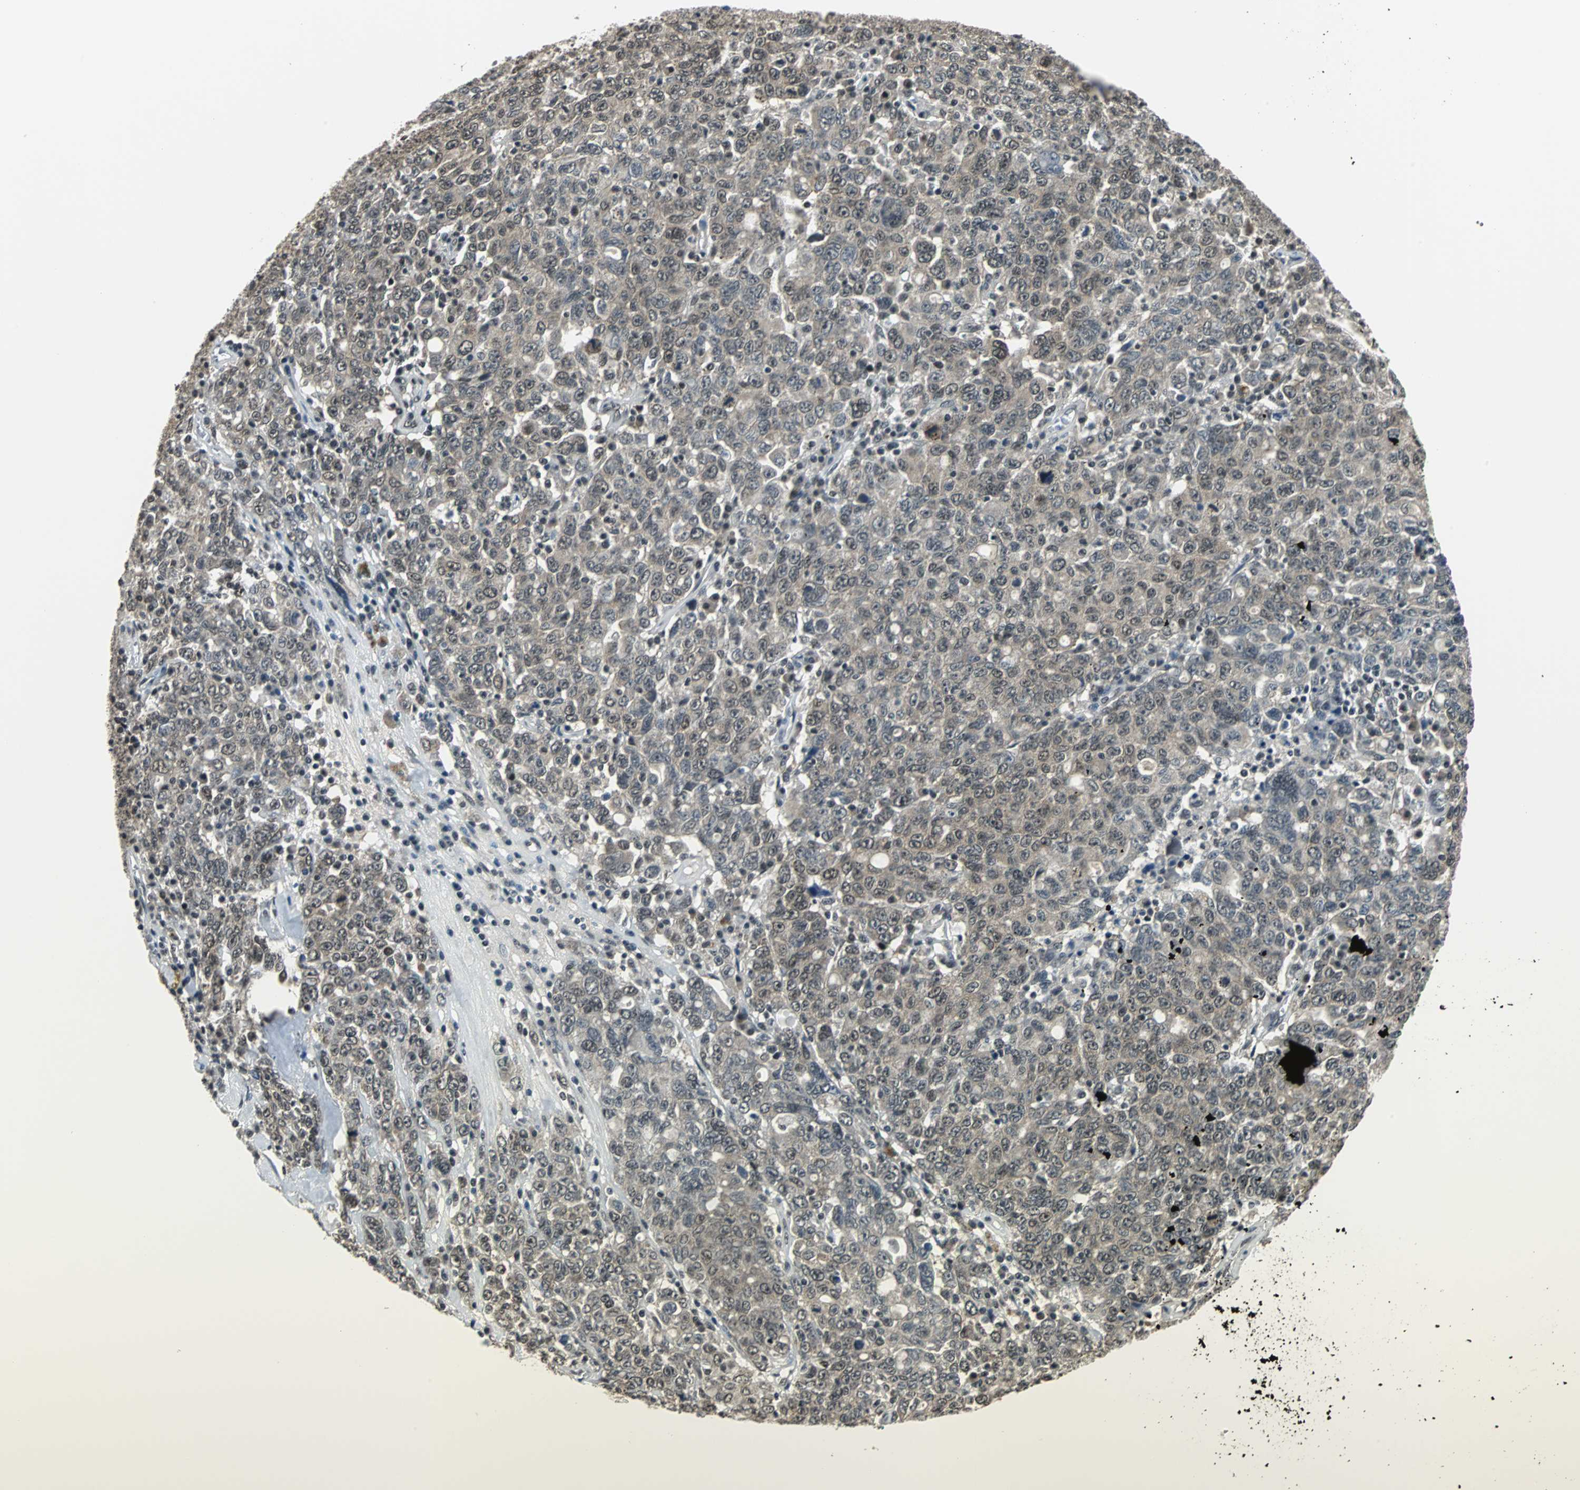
{"staining": {"intensity": "moderate", "quantity": ">75%", "location": "cytoplasmic/membranous,nuclear"}, "tissue": "ovarian cancer", "cell_type": "Tumor cells", "image_type": "cancer", "snomed": [{"axis": "morphology", "description": "Carcinoma, endometroid"}, {"axis": "topography", "description": "Ovary"}], "caption": "A high-resolution micrograph shows immunohistochemistry (IHC) staining of ovarian cancer, which shows moderate cytoplasmic/membranous and nuclear staining in about >75% of tumor cells.", "gene": "RBM14", "patient": {"sex": "female", "age": 62}}